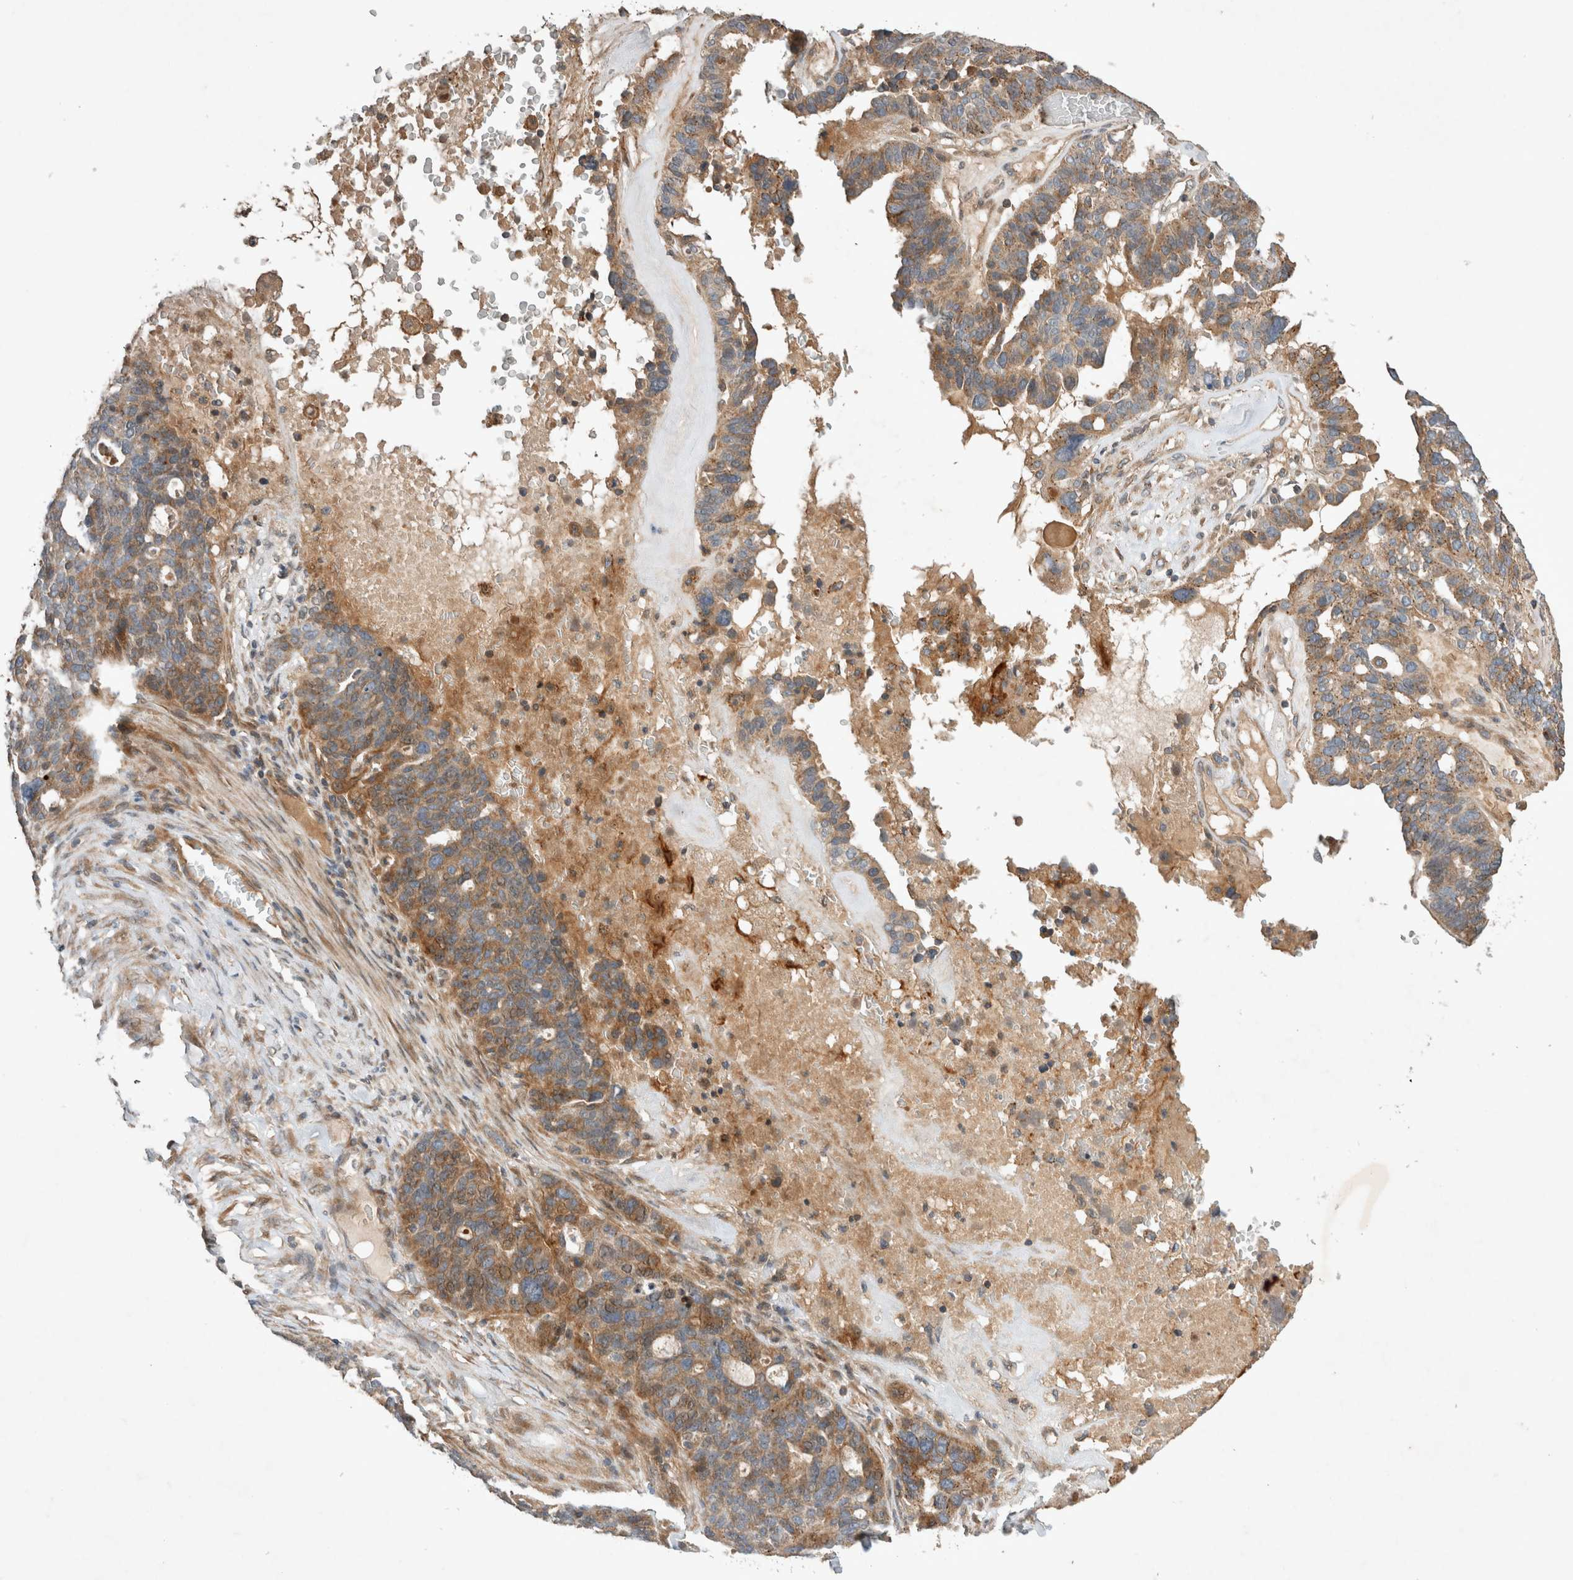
{"staining": {"intensity": "moderate", "quantity": "25%-75%", "location": "cytoplasmic/membranous"}, "tissue": "ovarian cancer", "cell_type": "Tumor cells", "image_type": "cancer", "snomed": [{"axis": "morphology", "description": "Cystadenocarcinoma, serous, NOS"}, {"axis": "topography", "description": "Ovary"}], "caption": "Immunohistochemistry micrograph of human ovarian serous cystadenocarcinoma stained for a protein (brown), which reveals medium levels of moderate cytoplasmic/membranous expression in about 25%-75% of tumor cells.", "gene": "ARMC9", "patient": {"sex": "female", "age": 59}}